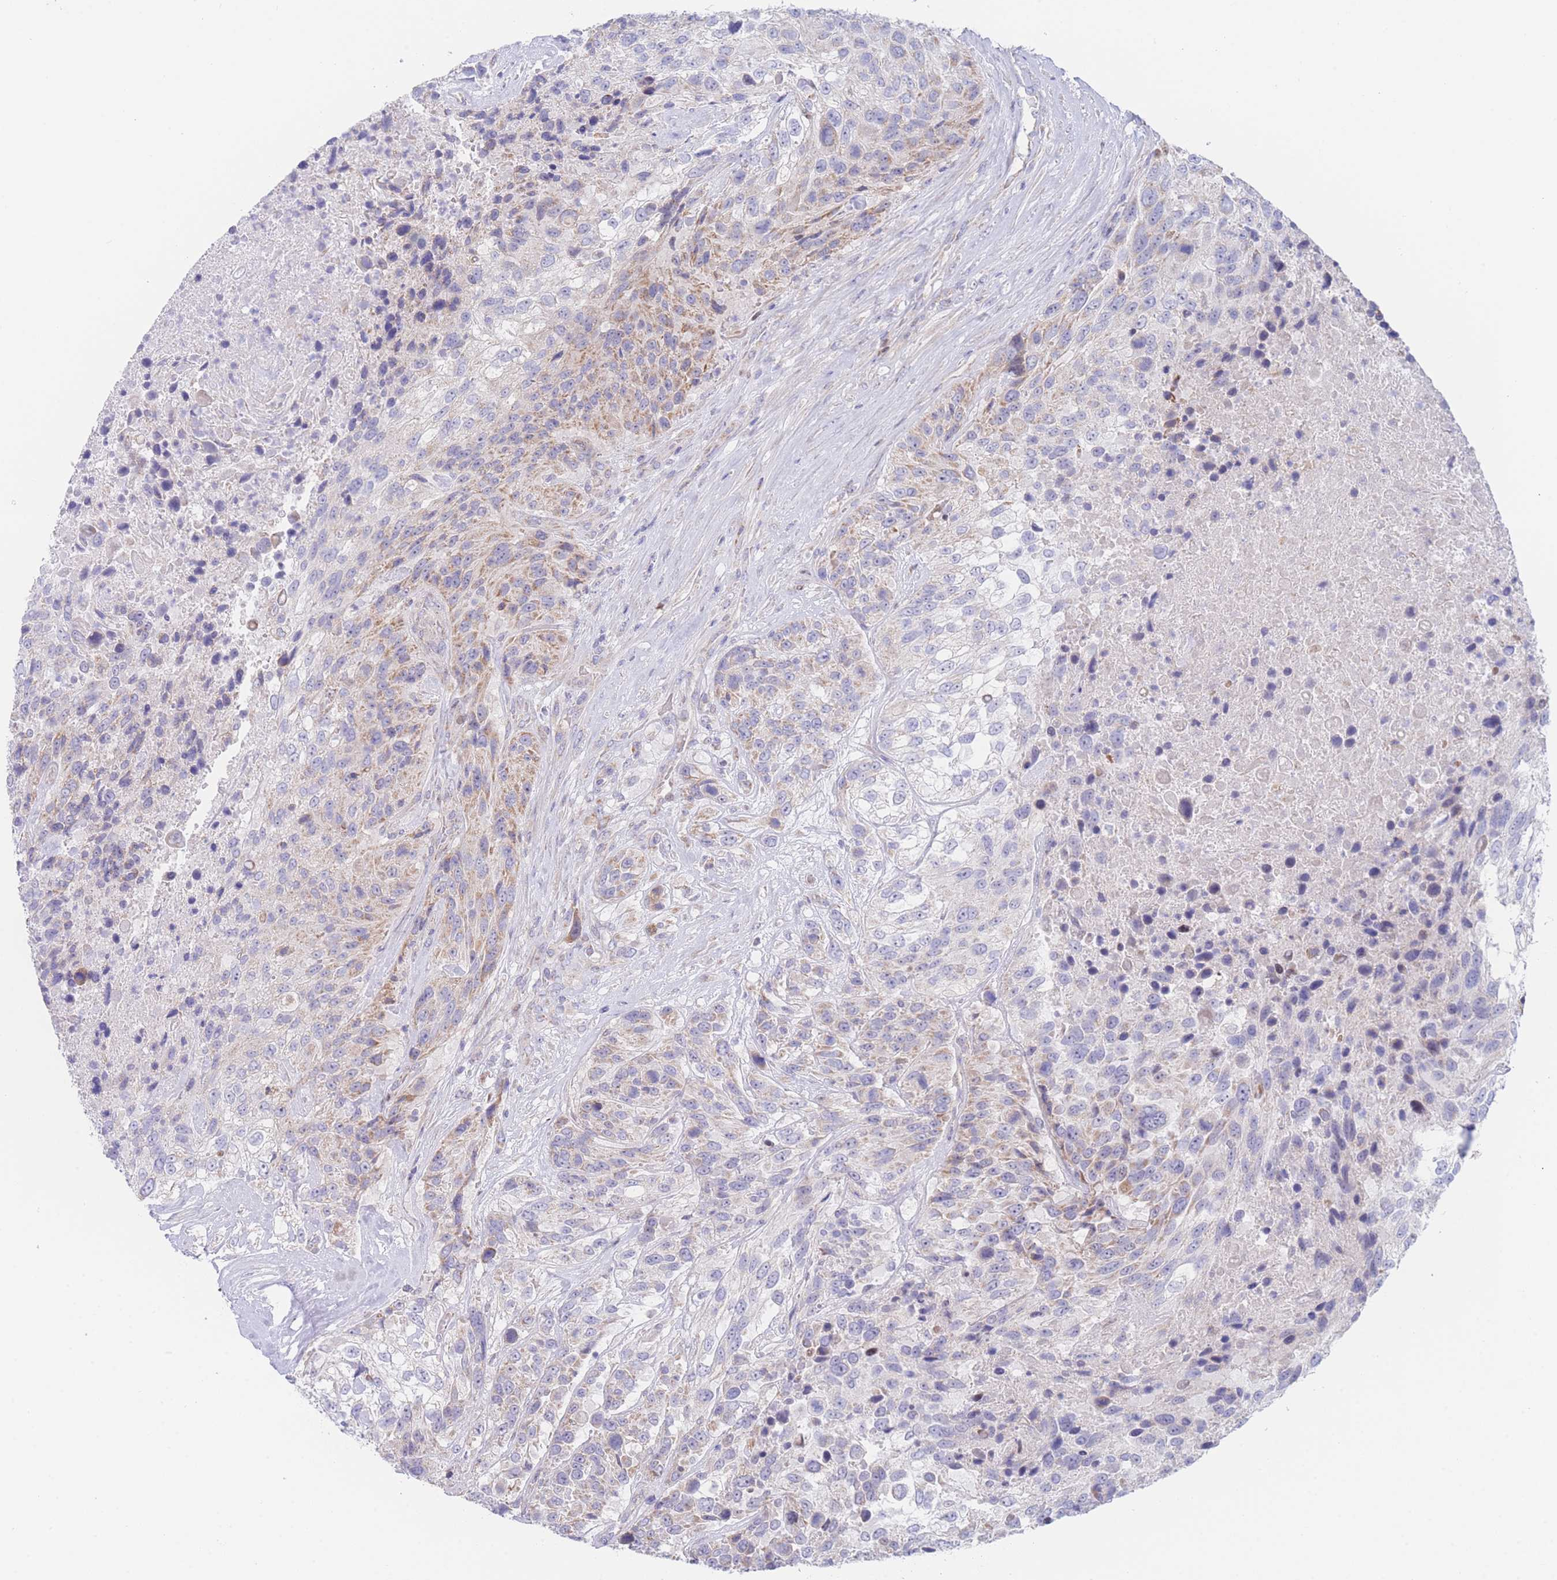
{"staining": {"intensity": "weak", "quantity": "25%-75%", "location": "cytoplasmic/membranous"}, "tissue": "urothelial cancer", "cell_type": "Tumor cells", "image_type": "cancer", "snomed": [{"axis": "morphology", "description": "Urothelial carcinoma, High grade"}, {"axis": "topography", "description": "Urinary bladder"}], "caption": "IHC image of neoplastic tissue: human urothelial carcinoma (high-grade) stained using immunohistochemistry (IHC) reveals low levels of weak protein expression localized specifically in the cytoplasmic/membranous of tumor cells, appearing as a cytoplasmic/membranous brown color.", "gene": "GPAM", "patient": {"sex": "female", "age": 70}}